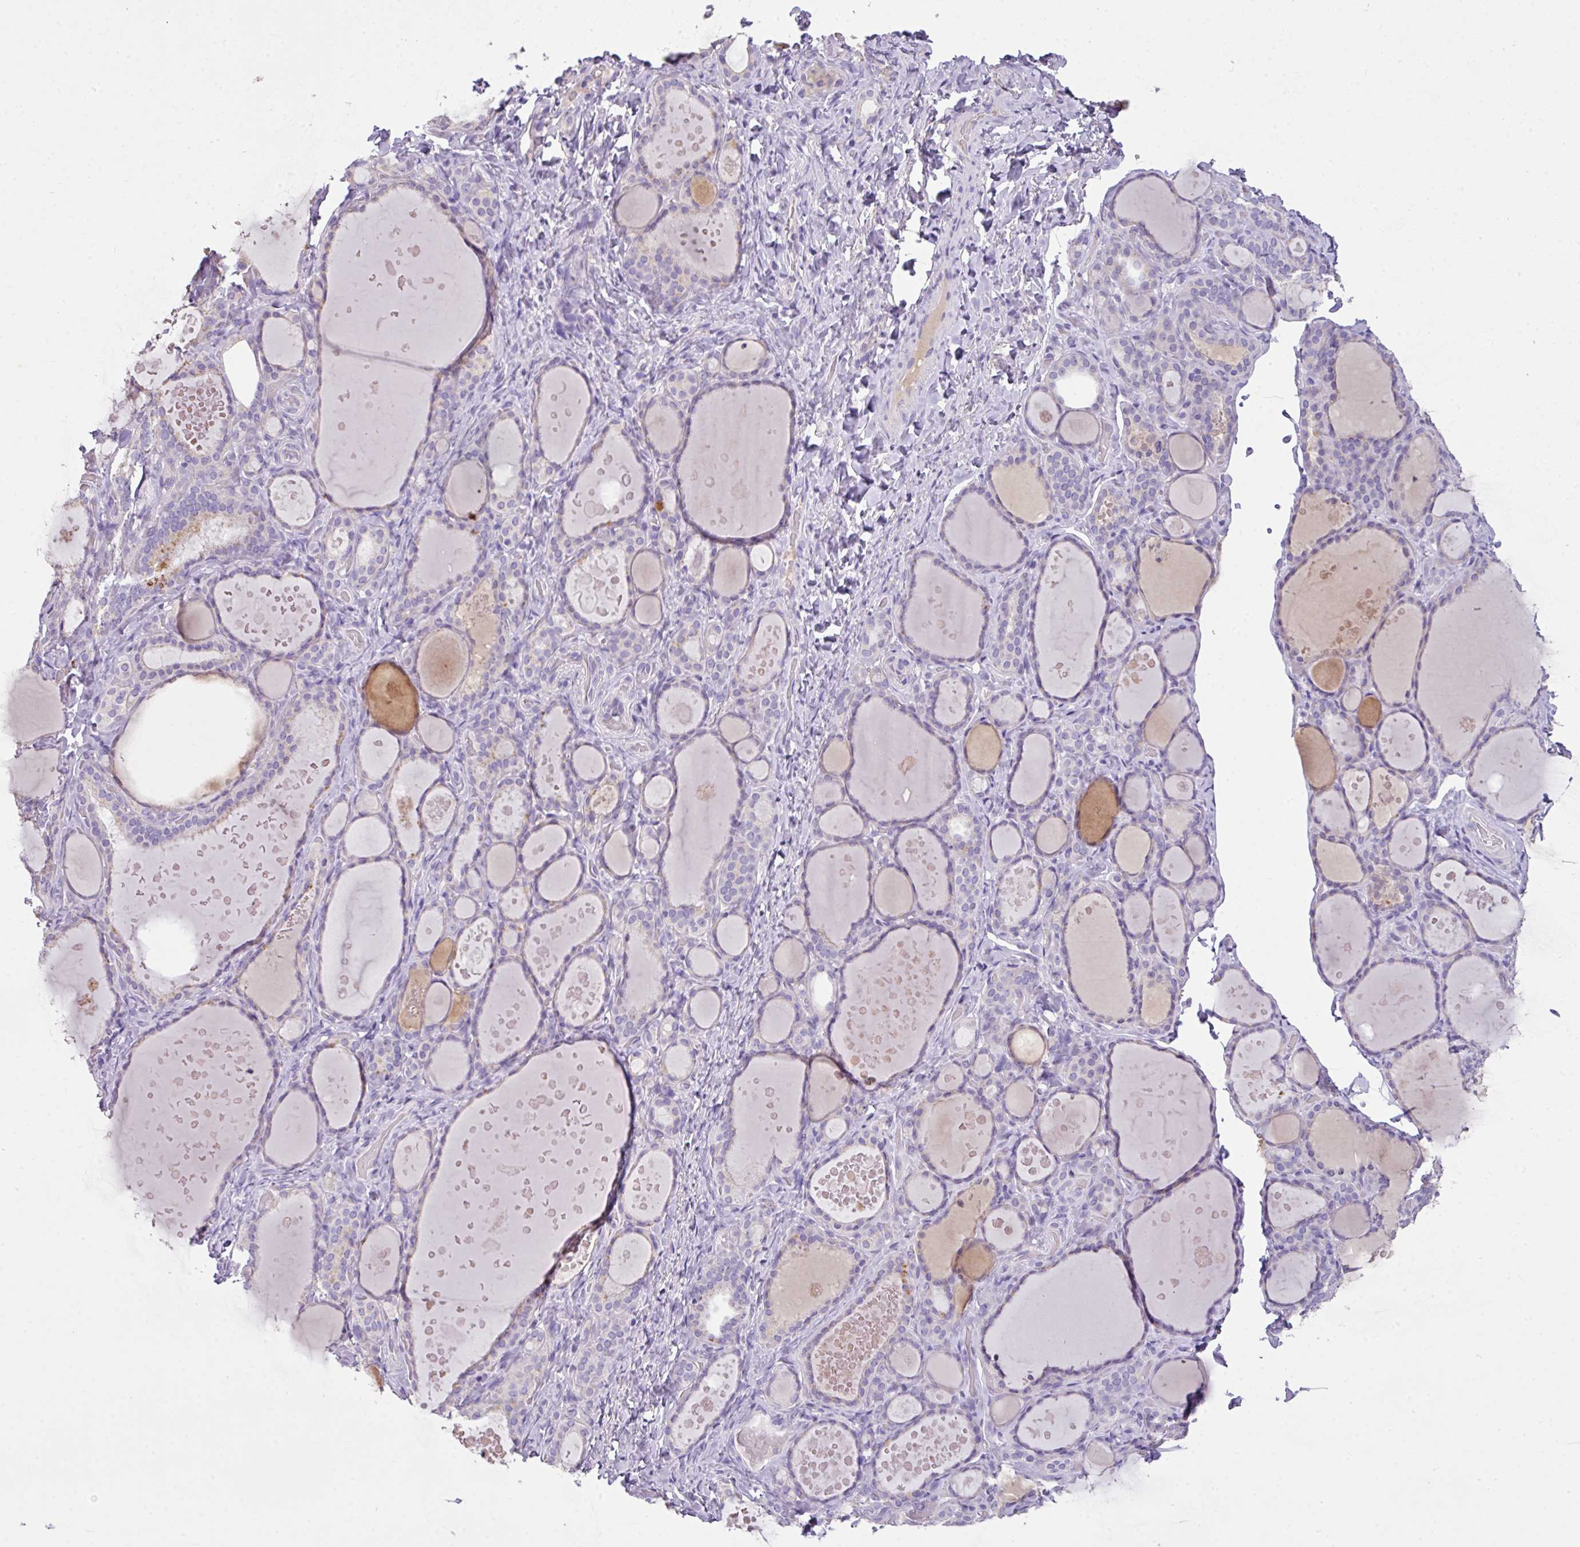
{"staining": {"intensity": "negative", "quantity": "none", "location": "none"}, "tissue": "thyroid gland", "cell_type": "Glandular cells", "image_type": "normal", "snomed": [{"axis": "morphology", "description": "Normal tissue, NOS"}, {"axis": "topography", "description": "Thyroid gland"}], "caption": "DAB immunohistochemical staining of normal thyroid gland exhibits no significant staining in glandular cells.", "gene": "OR6C6", "patient": {"sex": "female", "age": 46}}